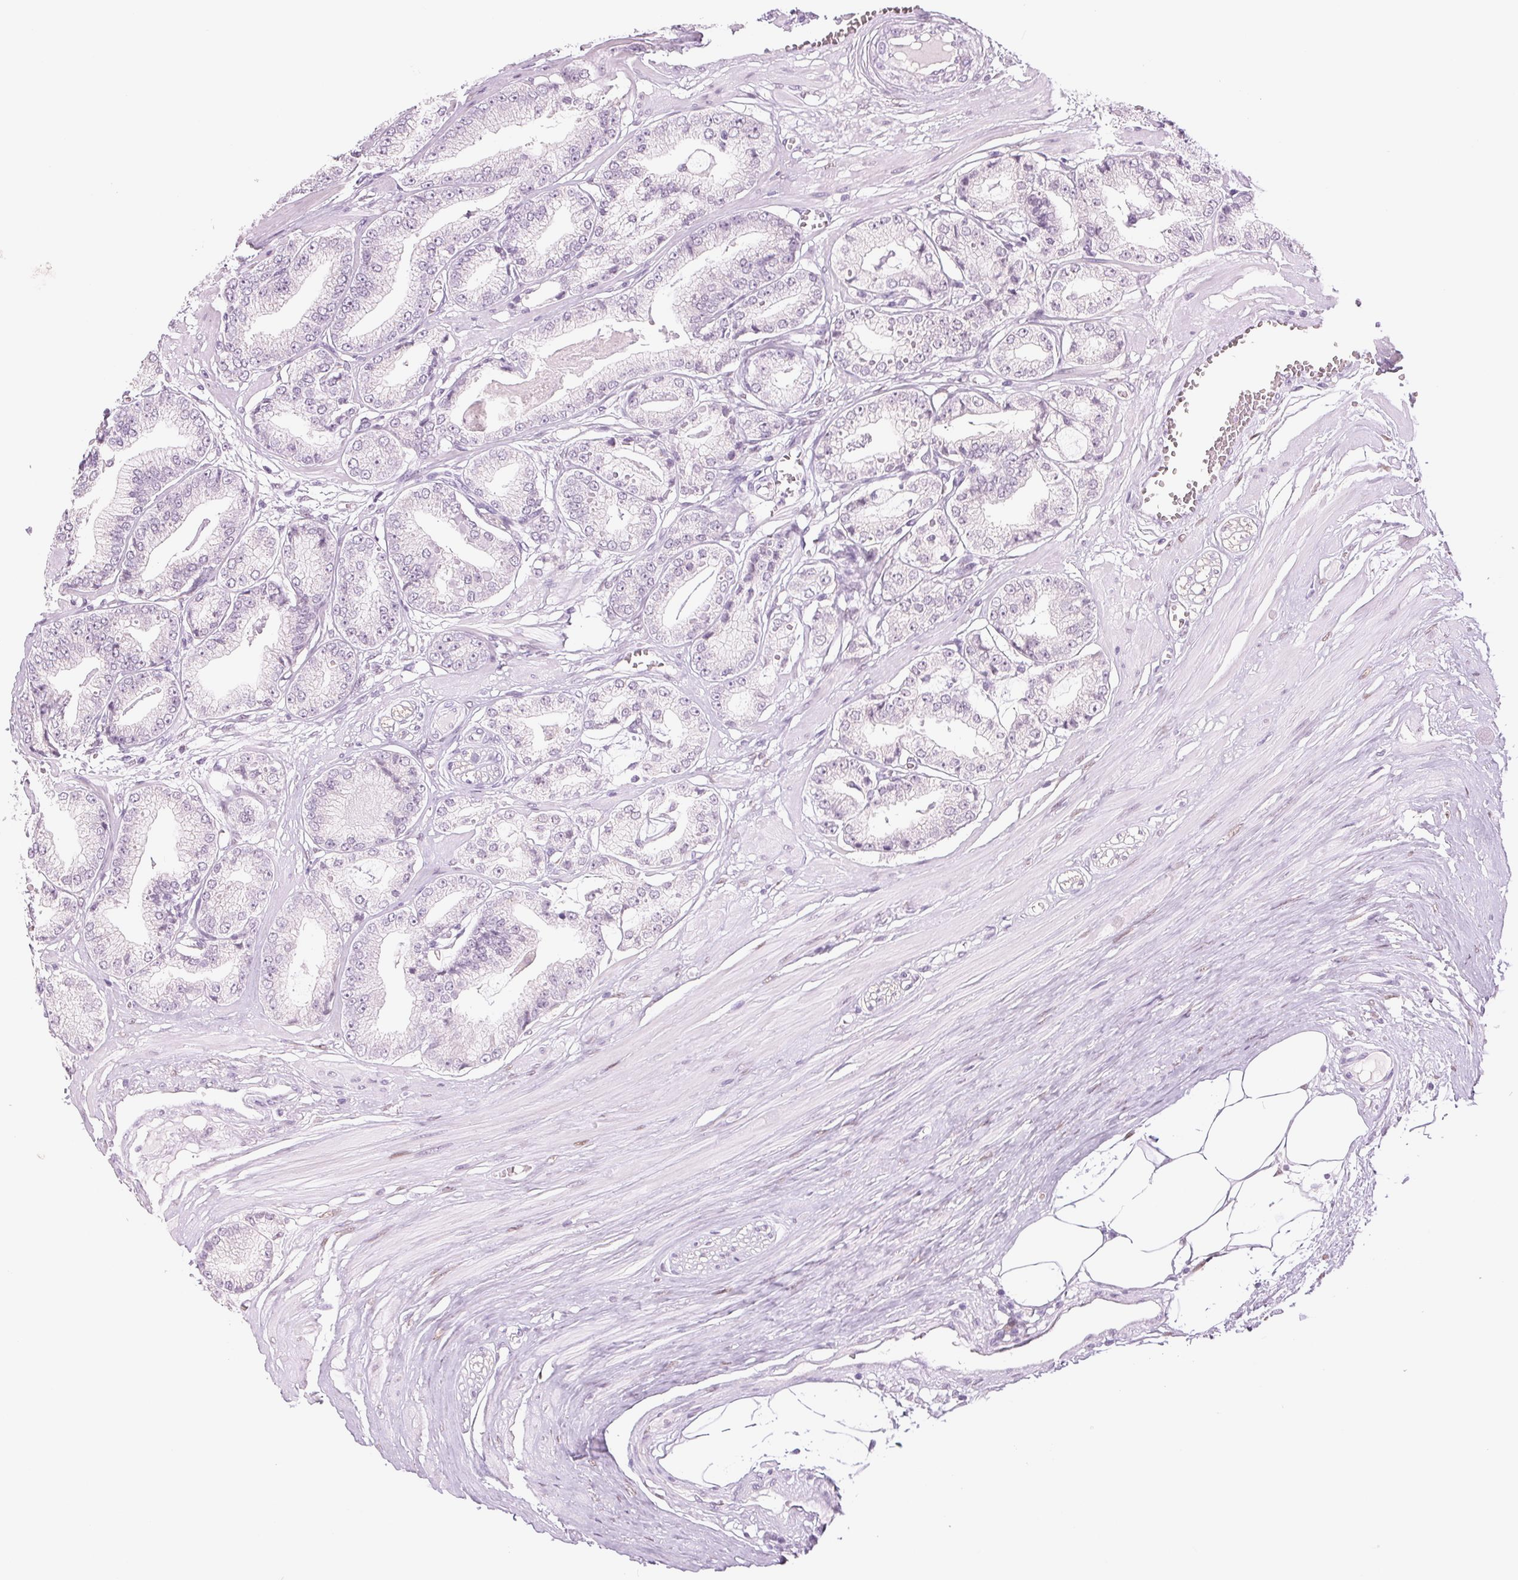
{"staining": {"intensity": "negative", "quantity": "none", "location": "none"}, "tissue": "prostate cancer", "cell_type": "Tumor cells", "image_type": "cancer", "snomed": [{"axis": "morphology", "description": "Adenocarcinoma, High grade"}, {"axis": "topography", "description": "Prostate"}], "caption": "Immunohistochemical staining of prostate cancer (adenocarcinoma (high-grade)) shows no significant staining in tumor cells.", "gene": "DNAJC6", "patient": {"sex": "male", "age": 71}}